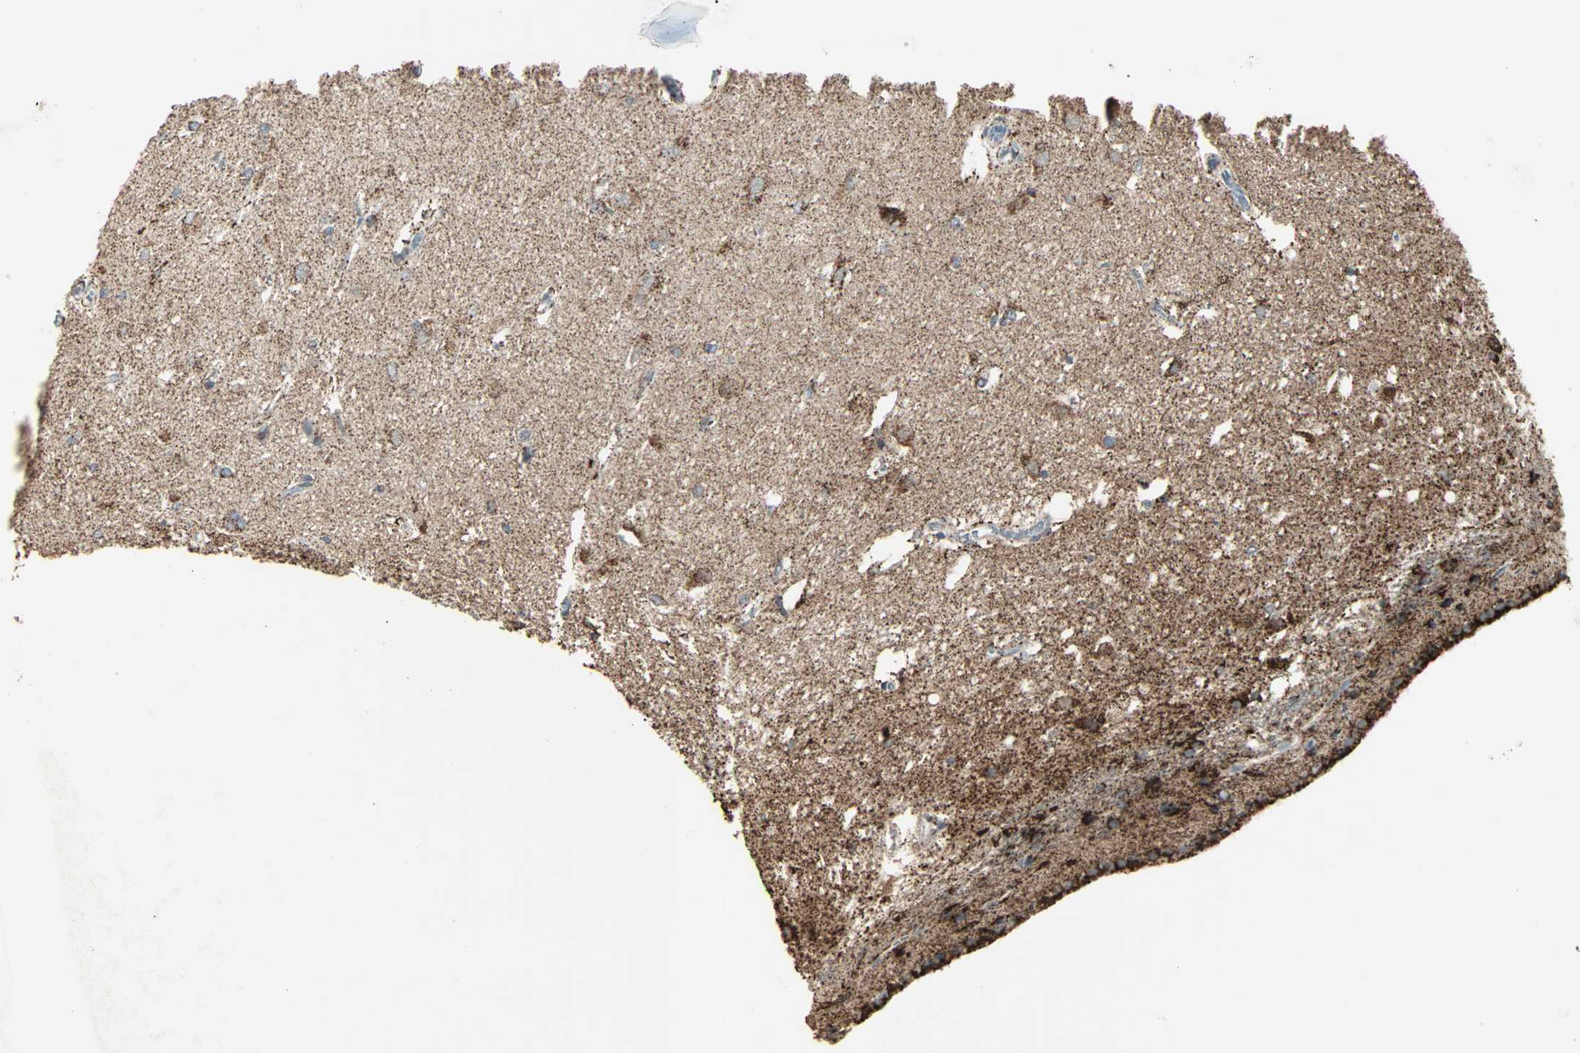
{"staining": {"intensity": "moderate", "quantity": "<25%", "location": "cytoplasmic/membranous"}, "tissue": "caudate", "cell_type": "Glial cells", "image_type": "normal", "snomed": [{"axis": "morphology", "description": "Normal tissue, NOS"}, {"axis": "topography", "description": "Lateral ventricle wall"}], "caption": "DAB (3,3'-diaminobenzidine) immunohistochemical staining of benign human caudate displays moderate cytoplasmic/membranous protein staining in about <25% of glial cells. (DAB (3,3'-diaminobenzidine) IHC, brown staining for protein, blue staining for nuclei).", "gene": "IDH2", "patient": {"sex": "female", "age": 19}}